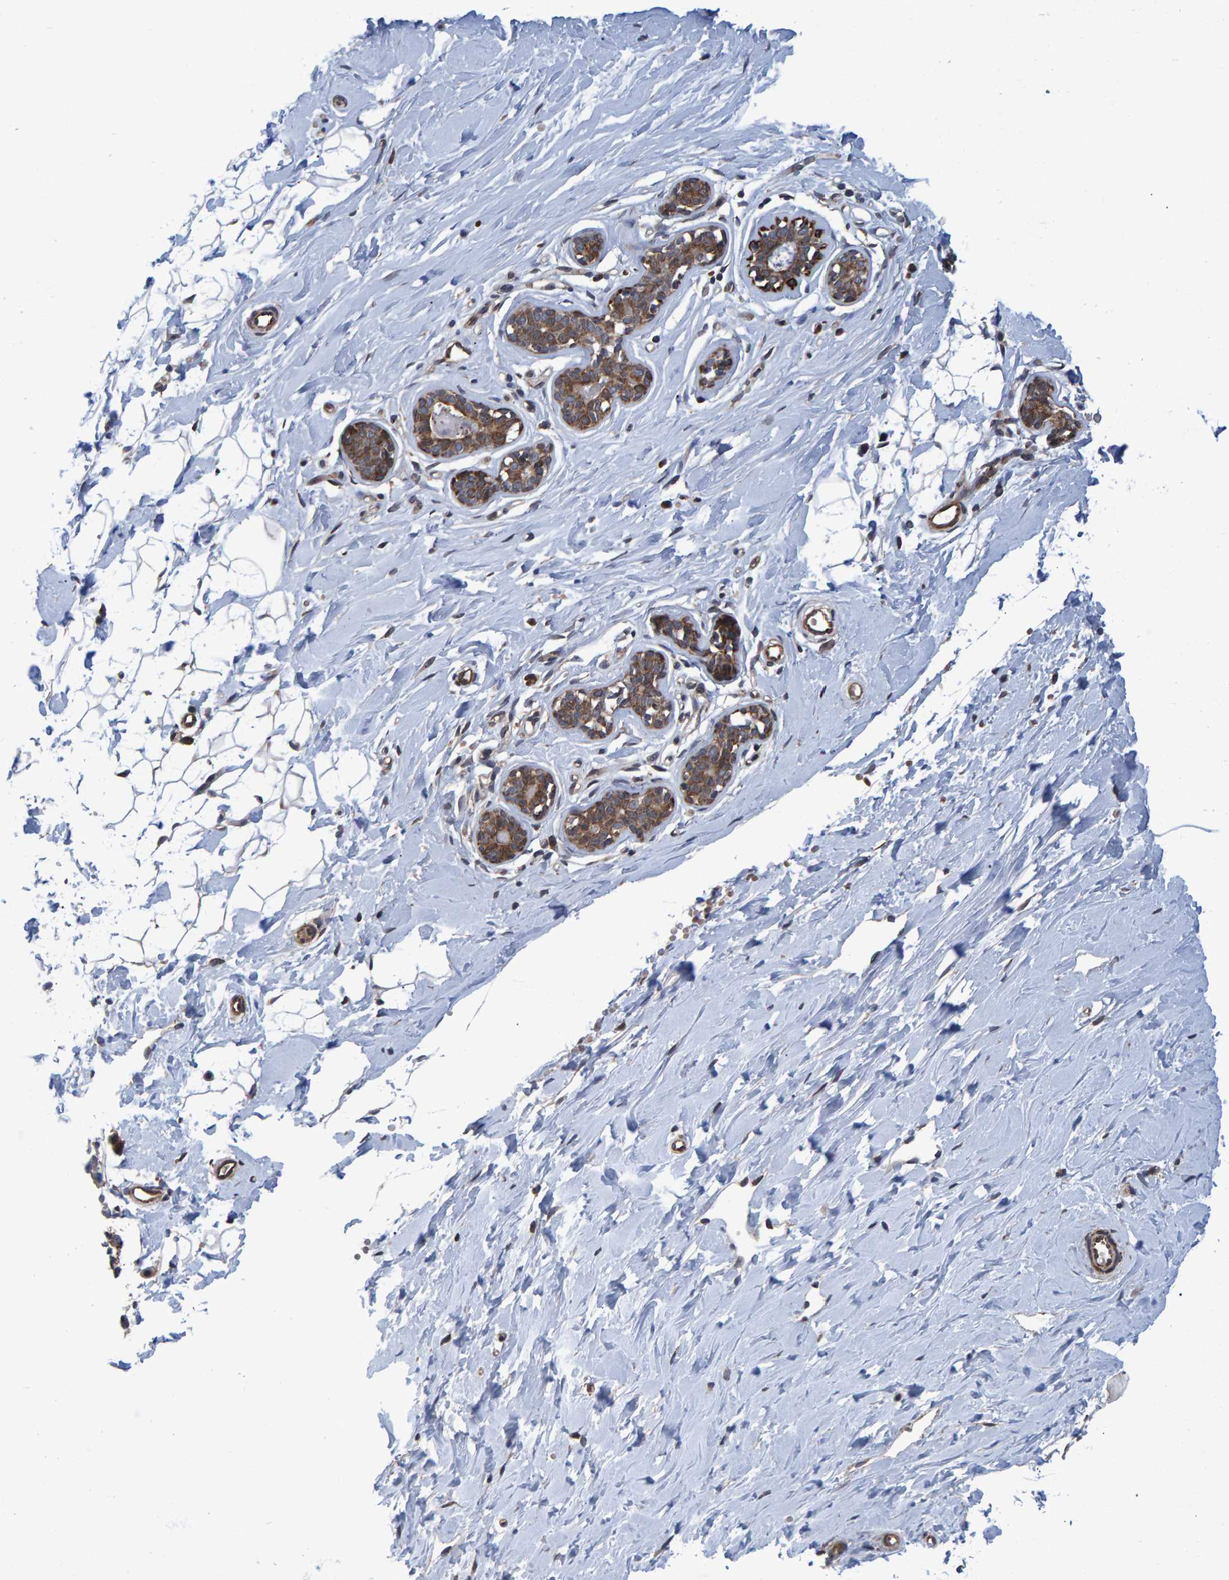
{"staining": {"intensity": "weak", "quantity": "<25%", "location": "cytoplasmic/membranous"}, "tissue": "breast", "cell_type": "Adipocytes", "image_type": "normal", "snomed": [{"axis": "morphology", "description": "Normal tissue, NOS"}, {"axis": "topography", "description": "Breast"}], "caption": "The histopathology image displays no significant positivity in adipocytes of breast. (IHC, brightfield microscopy, high magnification).", "gene": "ATP6V1H", "patient": {"sex": "female", "age": 23}}